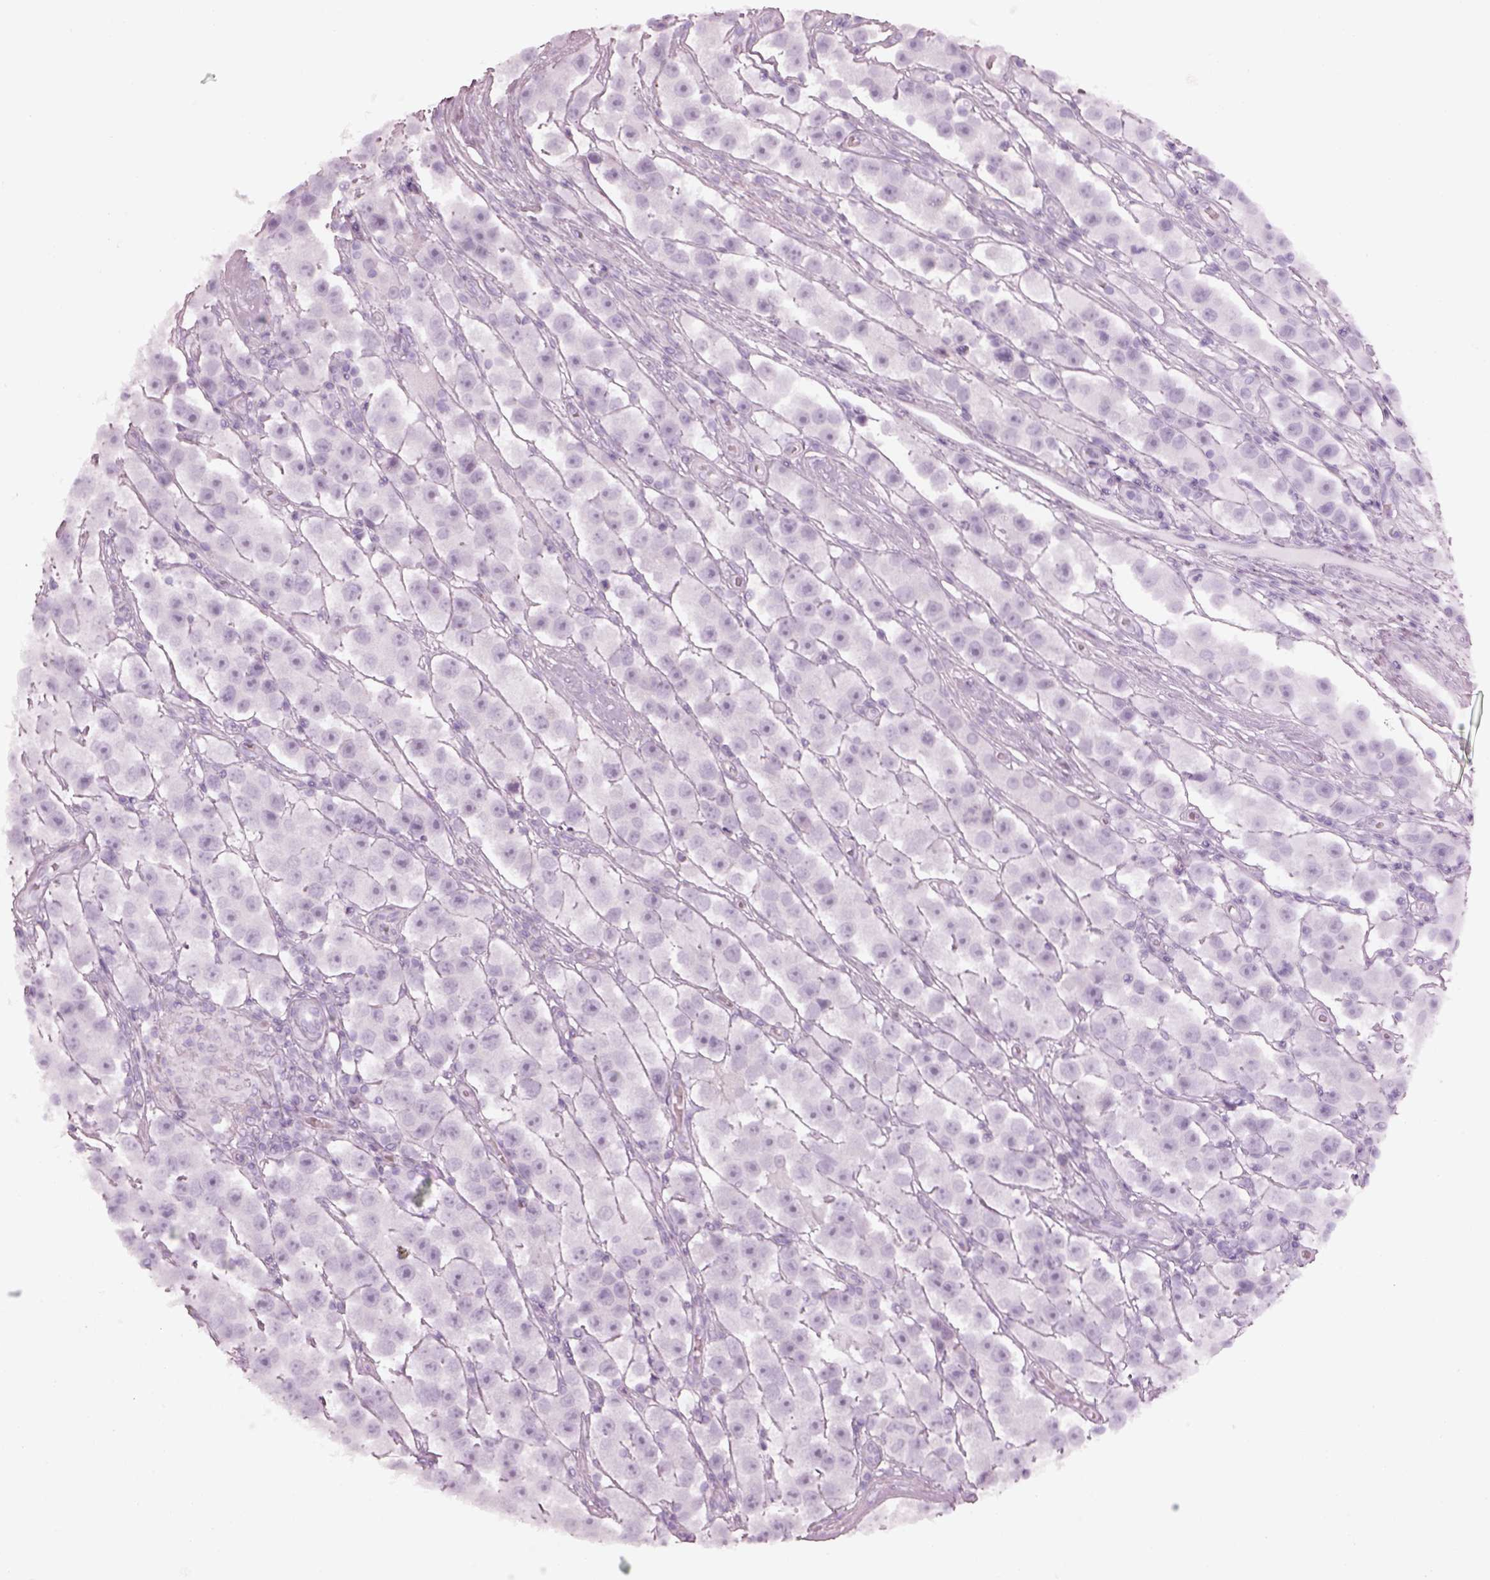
{"staining": {"intensity": "negative", "quantity": "none", "location": "none"}, "tissue": "testis cancer", "cell_type": "Tumor cells", "image_type": "cancer", "snomed": [{"axis": "morphology", "description": "Seminoma, NOS"}, {"axis": "topography", "description": "Testis"}], "caption": "The photomicrograph displays no significant expression in tumor cells of seminoma (testis).", "gene": "SPATA6L", "patient": {"sex": "male", "age": 45}}